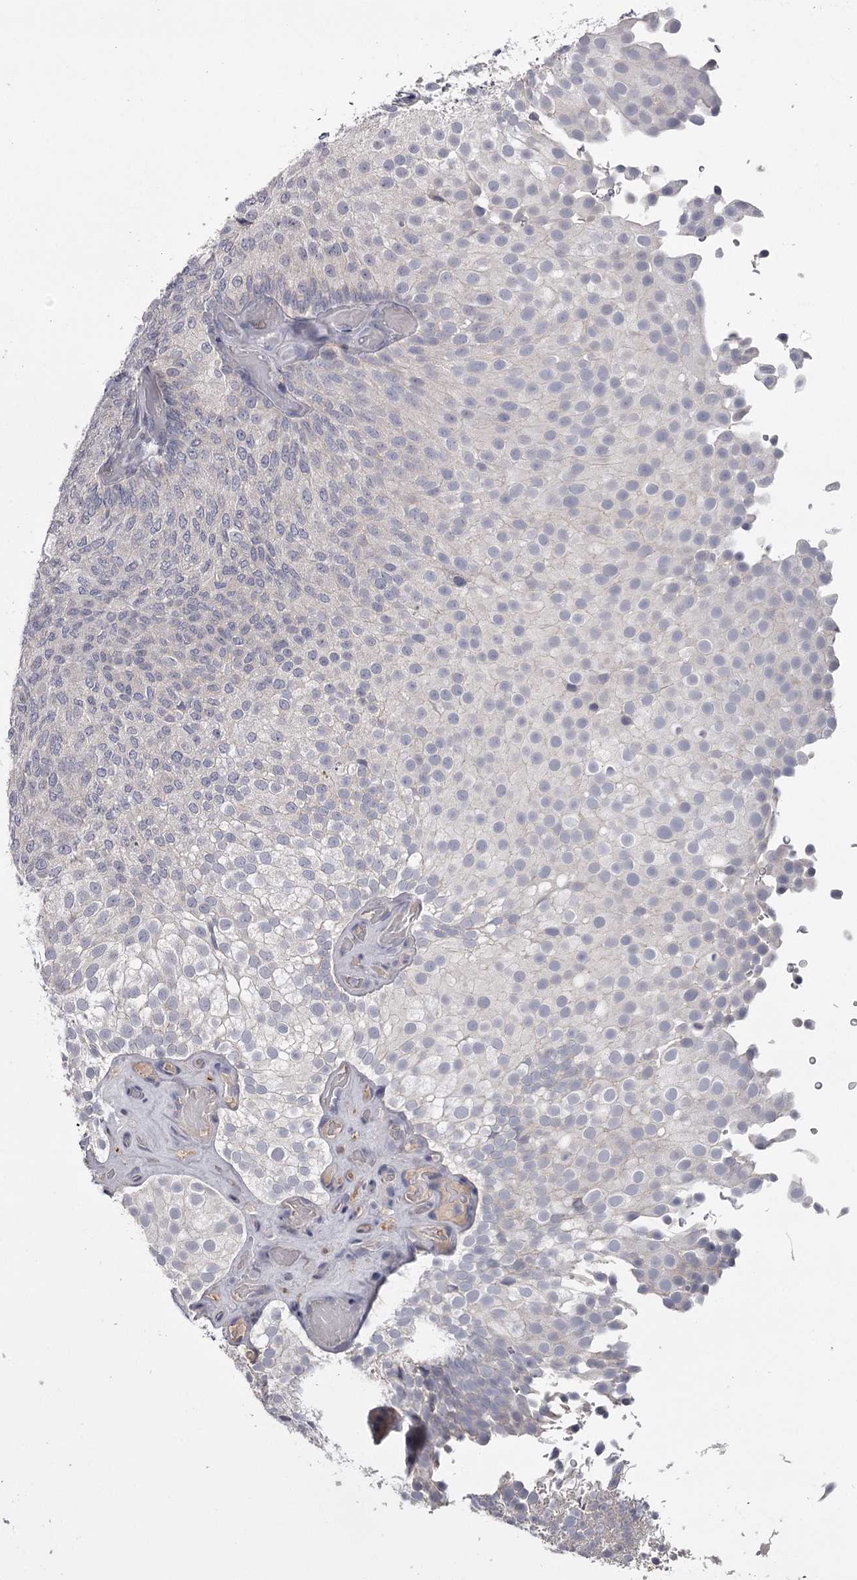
{"staining": {"intensity": "negative", "quantity": "none", "location": "none"}, "tissue": "urothelial cancer", "cell_type": "Tumor cells", "image_type": "cancer", "snomed": [{"axis": "morphology", "description": "Urothelial carcinoma, Low grade"}, {"axis": "topography", "description": "Urinary bladder"}], "caption": "This is a image of immunohistochemistry staining of urothelial cancer, which shows no expression in tumor cells.", "gene": "FDXACB1", "patient": {"sex": "male", "age": 78}}